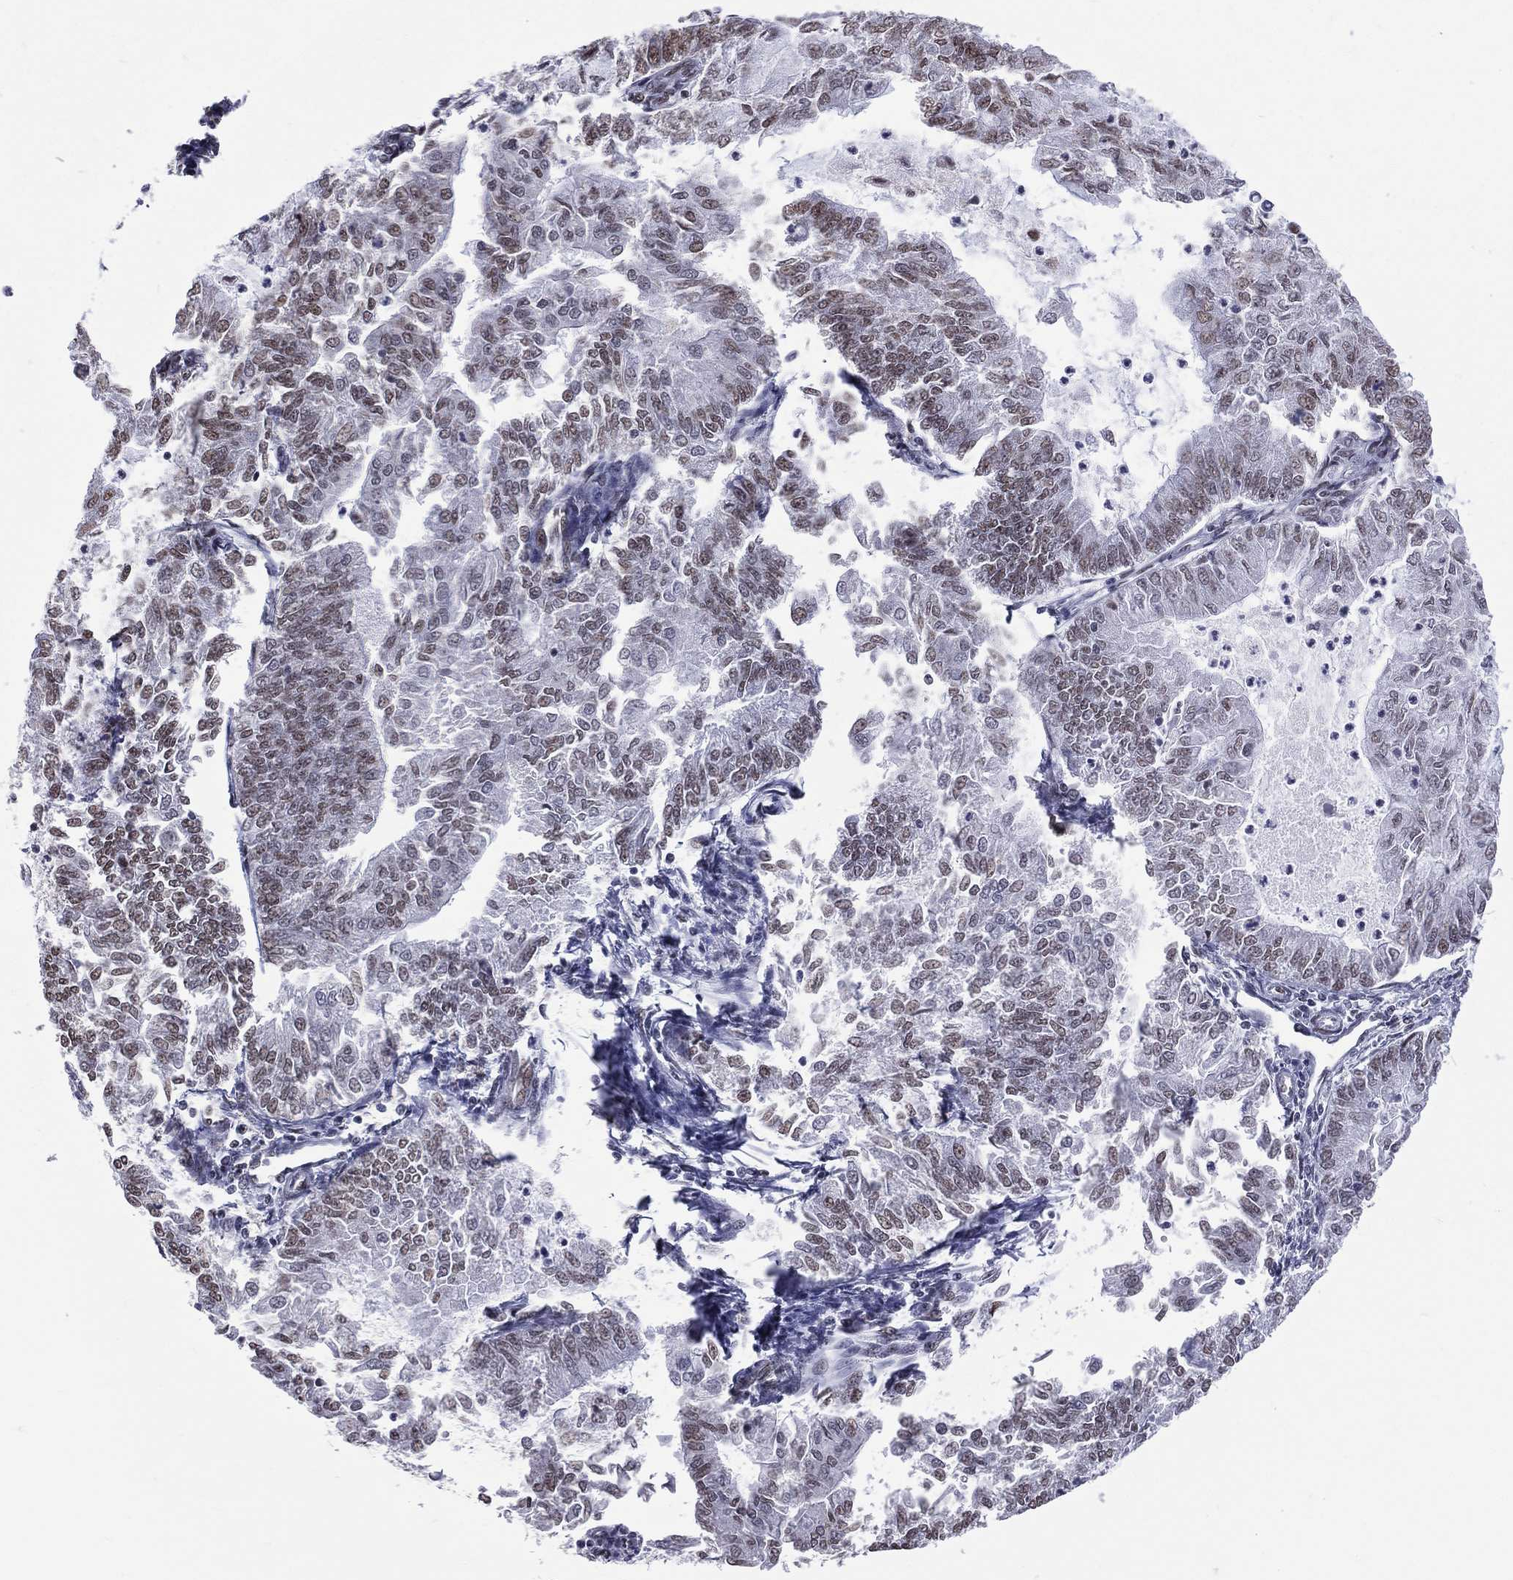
{"staining": {"intensity": "moderate", "quantity": "25%-75%", "location": "nuclear"}, "tissue": "endometrial cancer", "cell_type": "Tumor cells", "image_type": "cancer", "snomed": [{"axis": "morphology", "description": "Adenocarcinoma, NOS"}, {"axis": "topography", "description": "Endometrium"}], "caption": "Endometrial cancer (adenocarcinoma) stained with DAB (3,3'-diaminobenzidine) immunohistochemistry exhibits medium levels of moderate nuclear staining in approximately 25%-75% of tumor cells.", "gene": "ZNF7", "patient": {"sex": "female", "age": 59}}